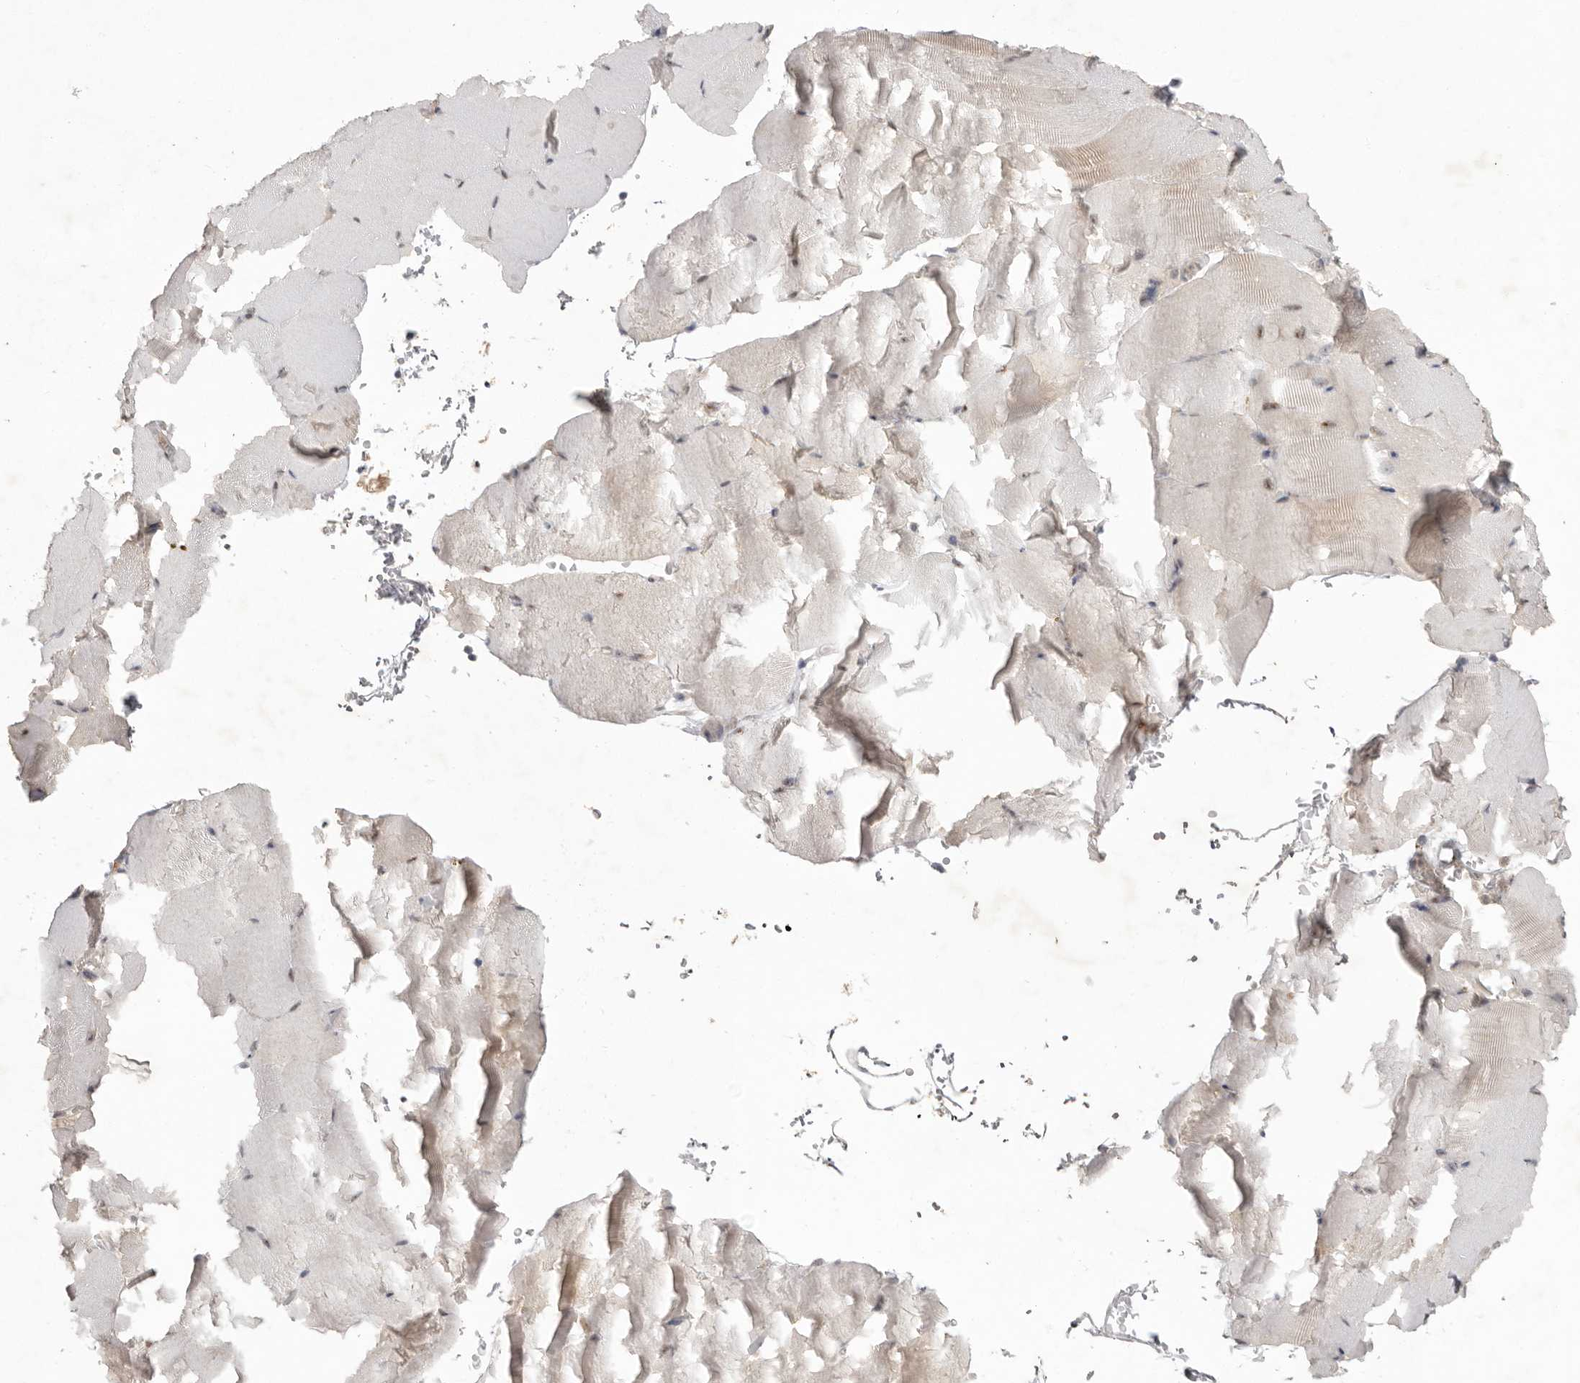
{"staining": {"intensity": "weak", "quantity": "25%-75%", "location": "cytoplasmic/membranous,nuclear"}, "tissue": "skeletal muscle", "cell_type": "Myocytes", "image_type": "normal", "snomed": [{"axis": "morphology", "description": "Normal tissue, NOS"}, {"axis": "topography", "description": "Skeletal muscle"}, {"axis": "topography", "description": "Parathyroid gland"}], "caption": "Protein positivity by immunohistochemistry (IHC) reveals weak cytoplasmic/membranous,nuclear positivity in about 25%-75% of myocytes in unremarkable skeletal muscle.", "gene": "TADA1", "patient": {"sex": "female", "age": 37}}